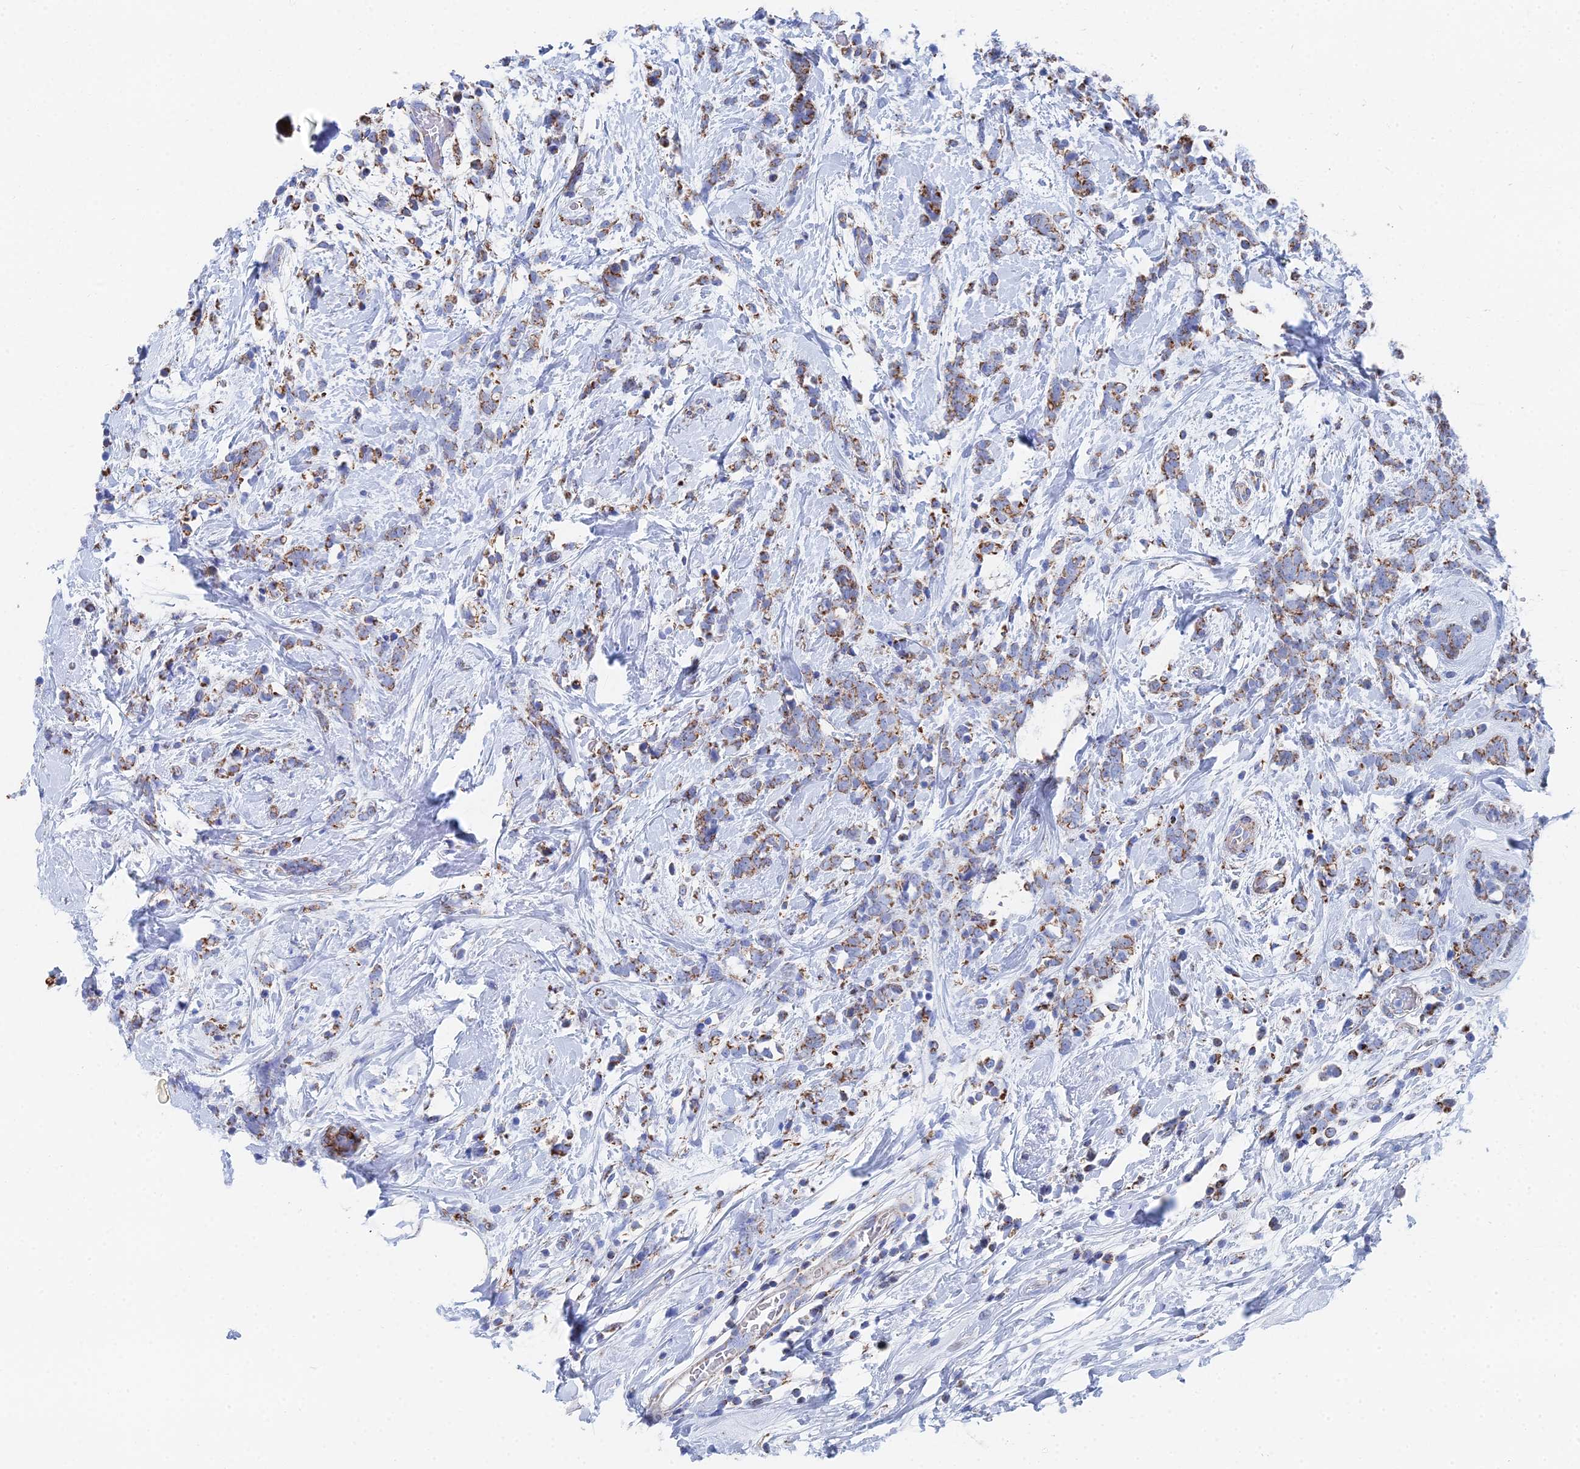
{"staining": {"intensity": "moderate", "quantity": ">75%", "location": "cytoplasmic/membranous"}, "tissue": "breast cancer", "cell_type": "Tumor cells", "image_type": "cancer", "snomed": [{"axis": "morphology", "description": "Lobular carcinoma"}, {"axis": "topography", "description": "Breast"}], "caption": "Breast lobular carcinoma tissue reveals moderate cytoplasmic/membranous expression in about >75% of tumor cells, visualized by immunohistochemistry.", "gene": "IFT80", "patient": {"sex": "female", "age": 58}}